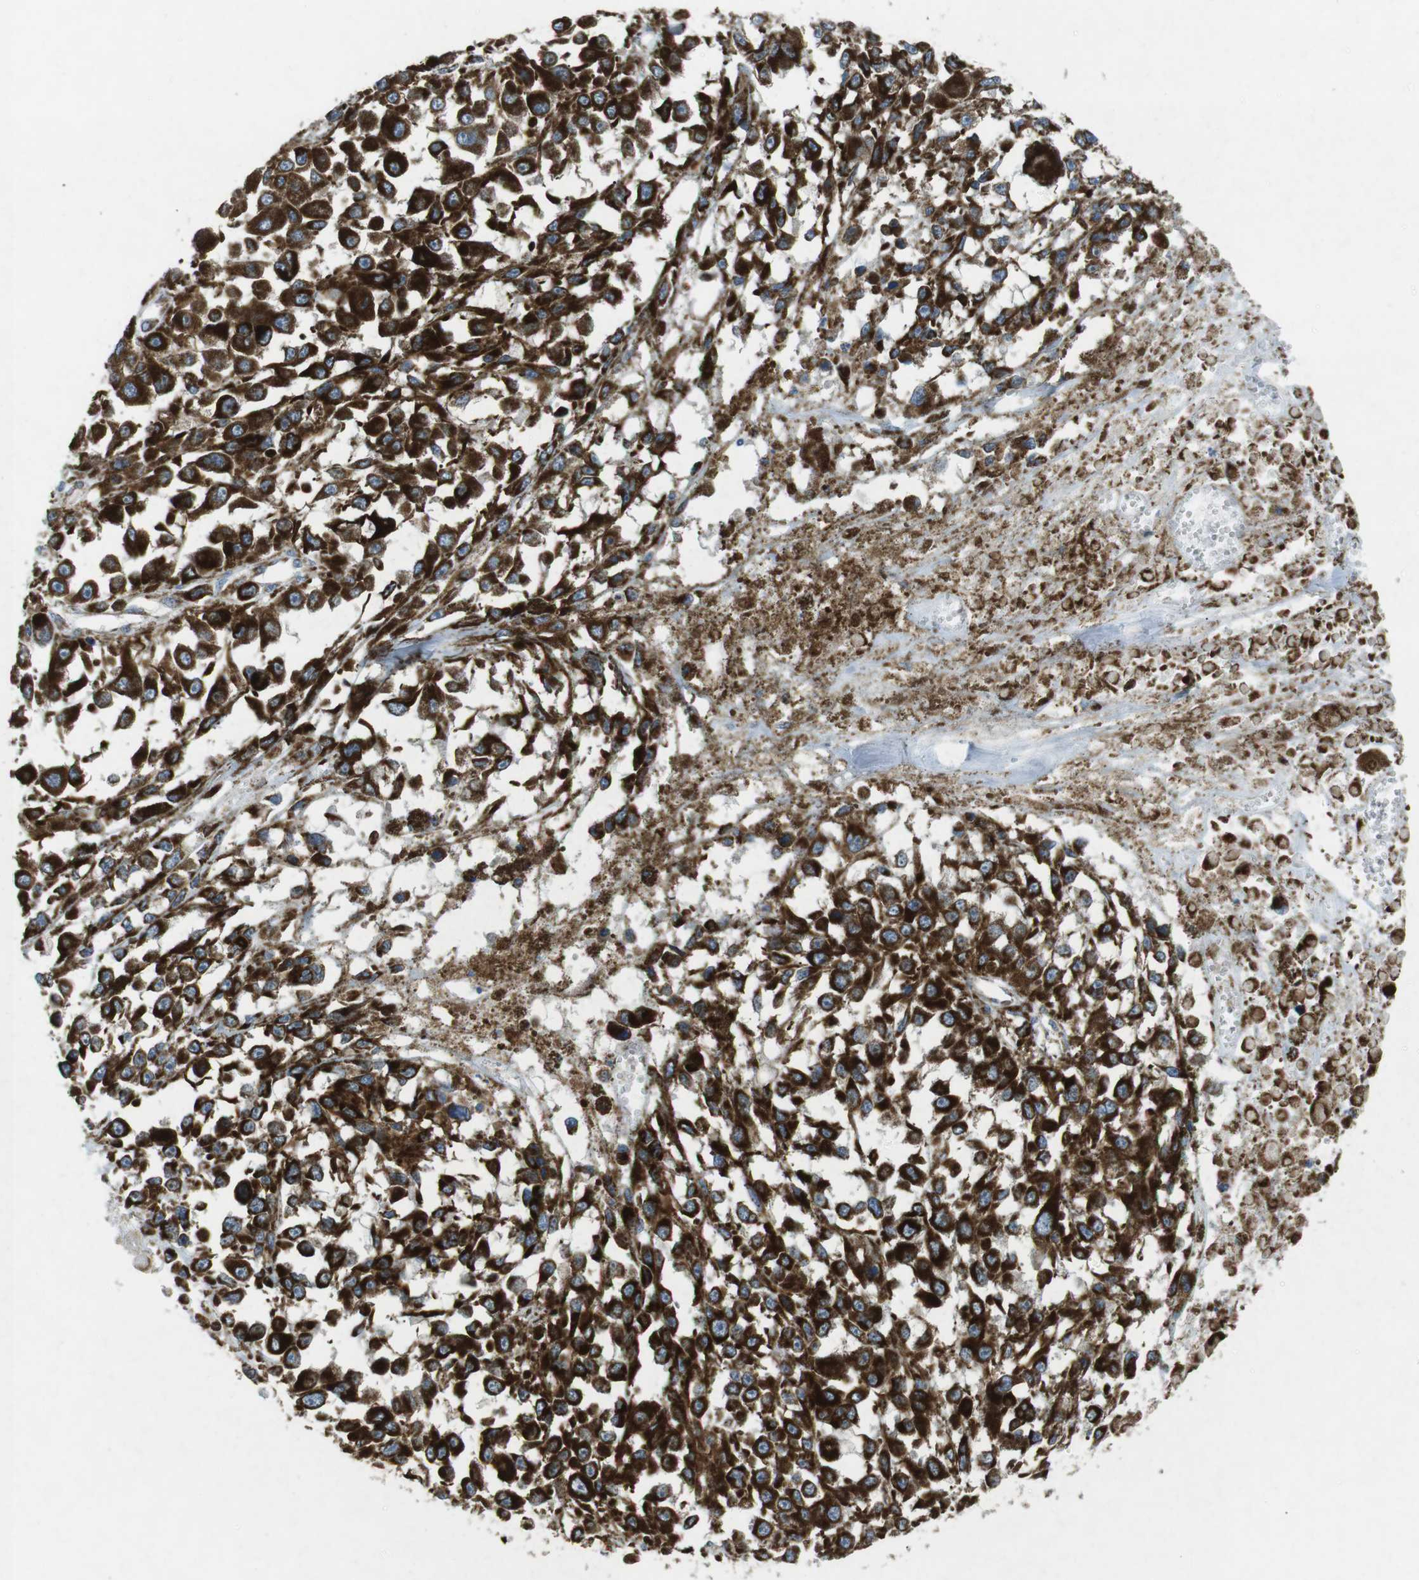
{"staining": {"intensity": "strong", "quantity": ">75%", "location": "cytoplasmic/membranous"}, "tissue": "melanoma", "cell_type": "Tumor cells", "image_type": "cancer", "snomed": [{"axis": "morphology", "description": "Malignant melanoma, Metastatic site"}, {"axis": "topography", "description": "Lymph node"}], "caption": "About >75% of tumor cells in malignant melanoma (metastatic site) display strong cytoplasmic/membranous protein positivity as visualized by brown immunohistochemical staining.", "gene": "BACE1", "patient": {"sex": "male", "age": 59}}